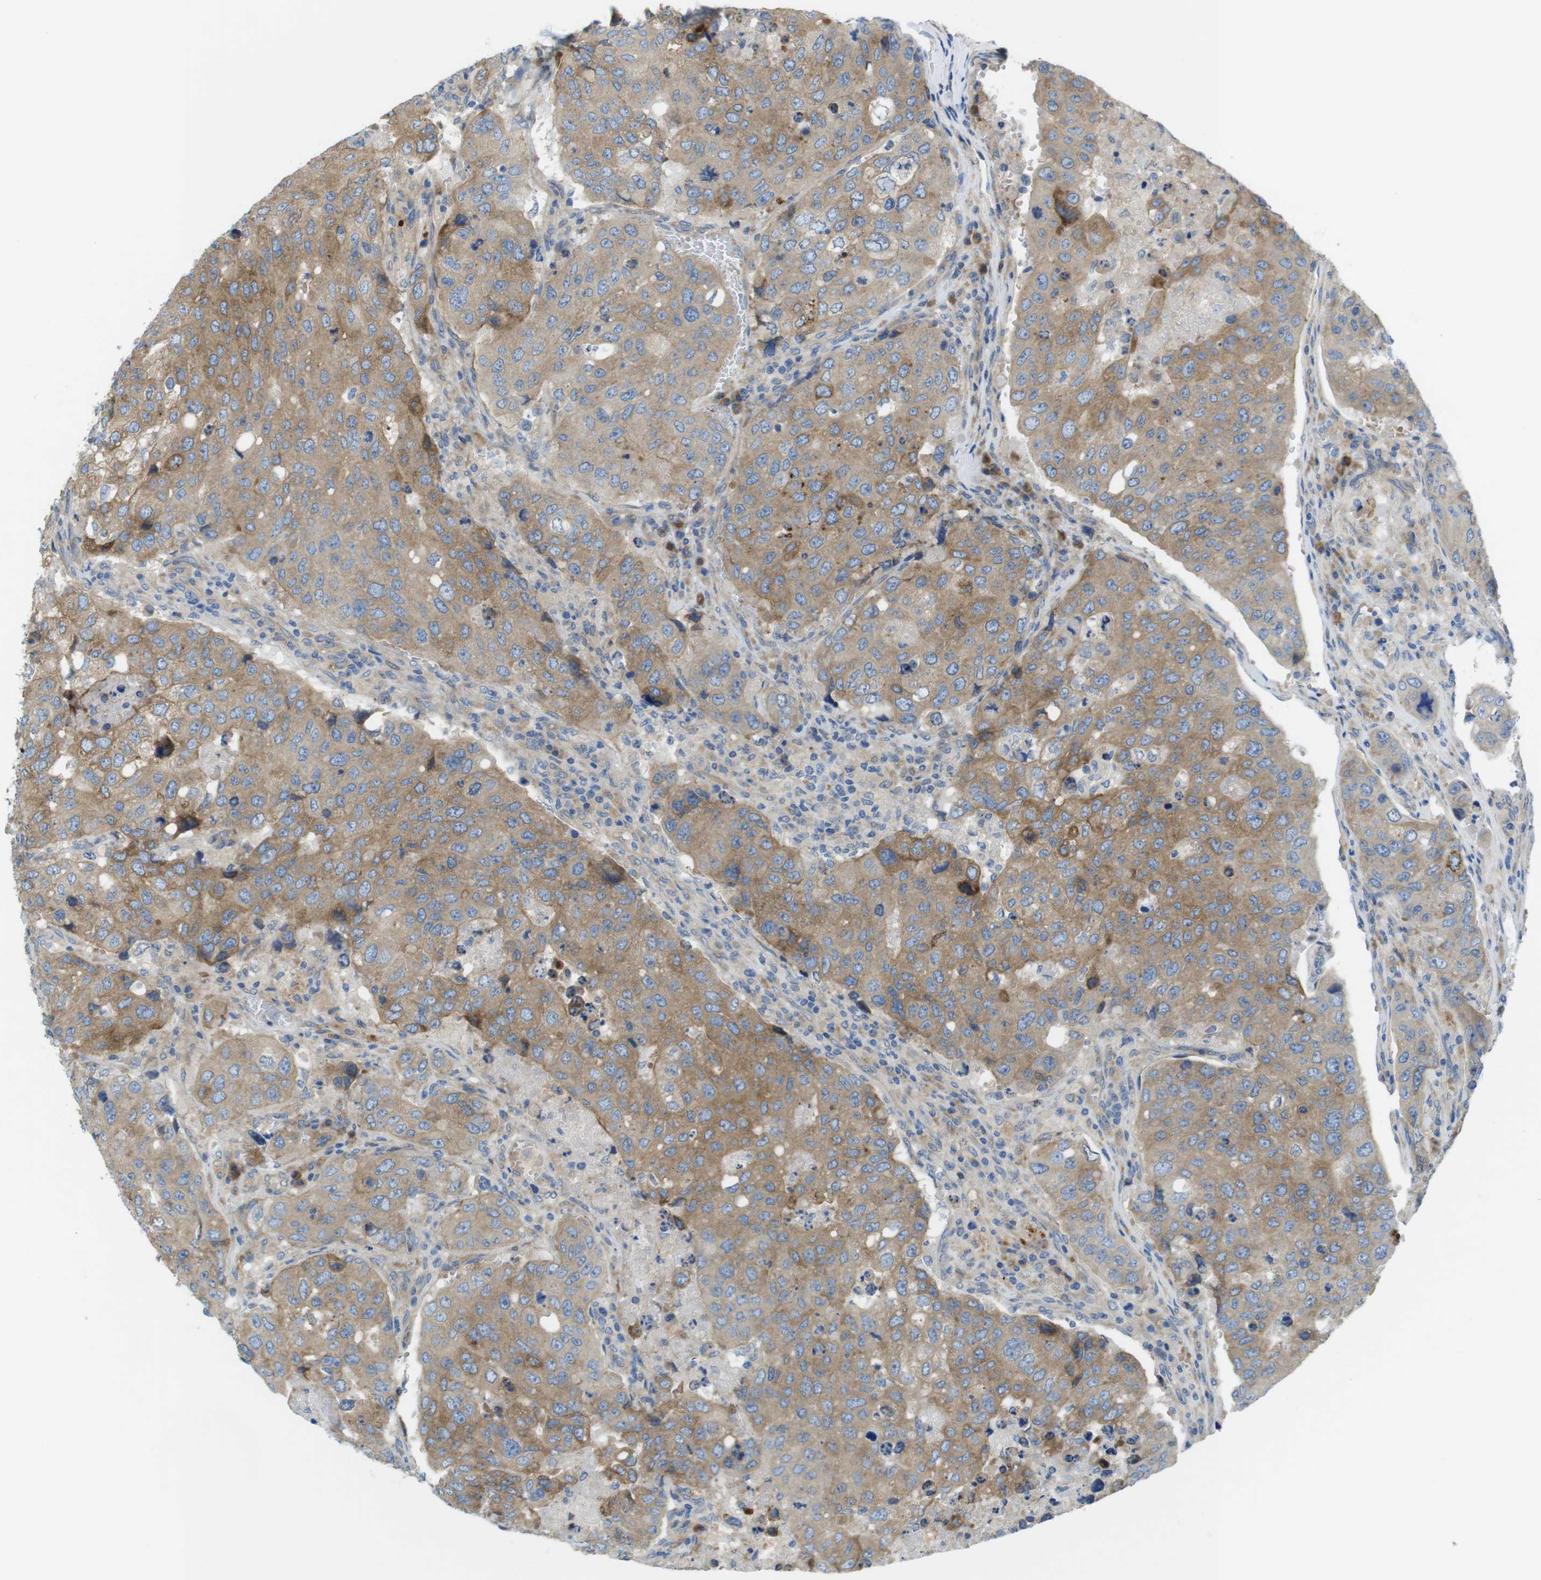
{"staining": {"intensity": "moderate", "quantity": ">75%", "location": "cytoplasmic/membranous"}, "tissue": "urothelial cancer", "cell_type": "Tumor cells", "image_type": "cancer", "snomed": [{"axis": "morphology", "description": "Urothelial carcinoma, High grade"}, {"axis": "topography", "description": "Lymph node"}, {"axis": "topography", "description": "Urinary bladder"}], "caption": "Immunohistochemical staining of human urothelial cancer displays medium levels of moderate cytoplasmic/membranous expression in approximately >75% of tumor cells. The protein of interest is shown in brown color, while the nuclei are stained blue.", "gene": "TMEM234", "patient": {"sex": "male", "age": 51}}